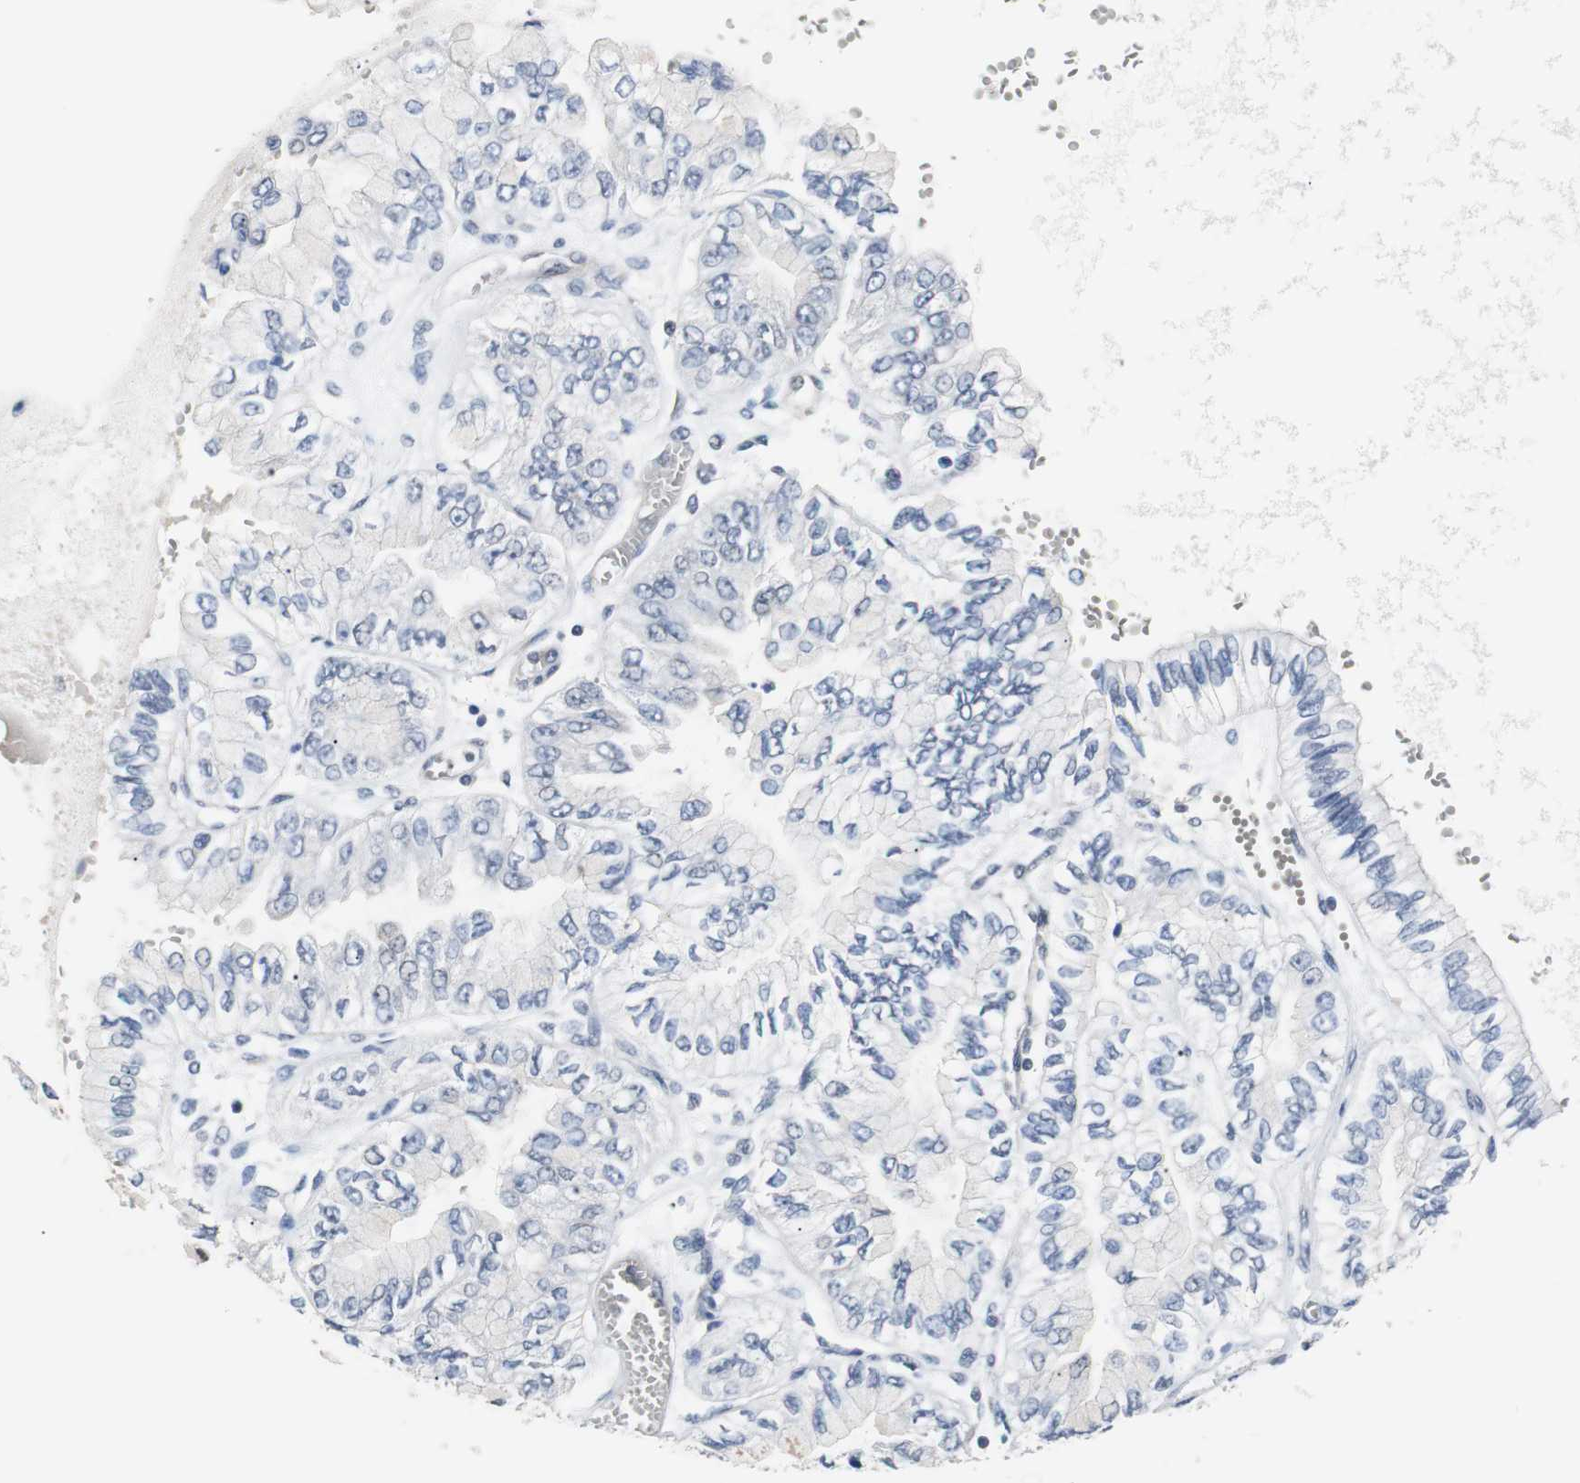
{"staining": {"intensity": "negative", "quantity": "none", "location": "none"}, "tissue": "liver cancer", "cell_type": "Tumor cells", "image_type": "cancer", "snomed": [{"axis": "morphology", "description": "Cholangiocarcinoma"}, {"axis": "topography", "description": "Liver"}], "caption": "IHC of cholangiocarcinoma (liver) displays no positivity in tumor cells. The staining was performed using DAB (3,3'-diaminobenzidine) to visualize the protein expression in brown, while the nuclei were stained in blue with hematoxylin (Magnification: 20x).", "gene": "SIRT1", "patient": {"sex": "female", "age": 79}}